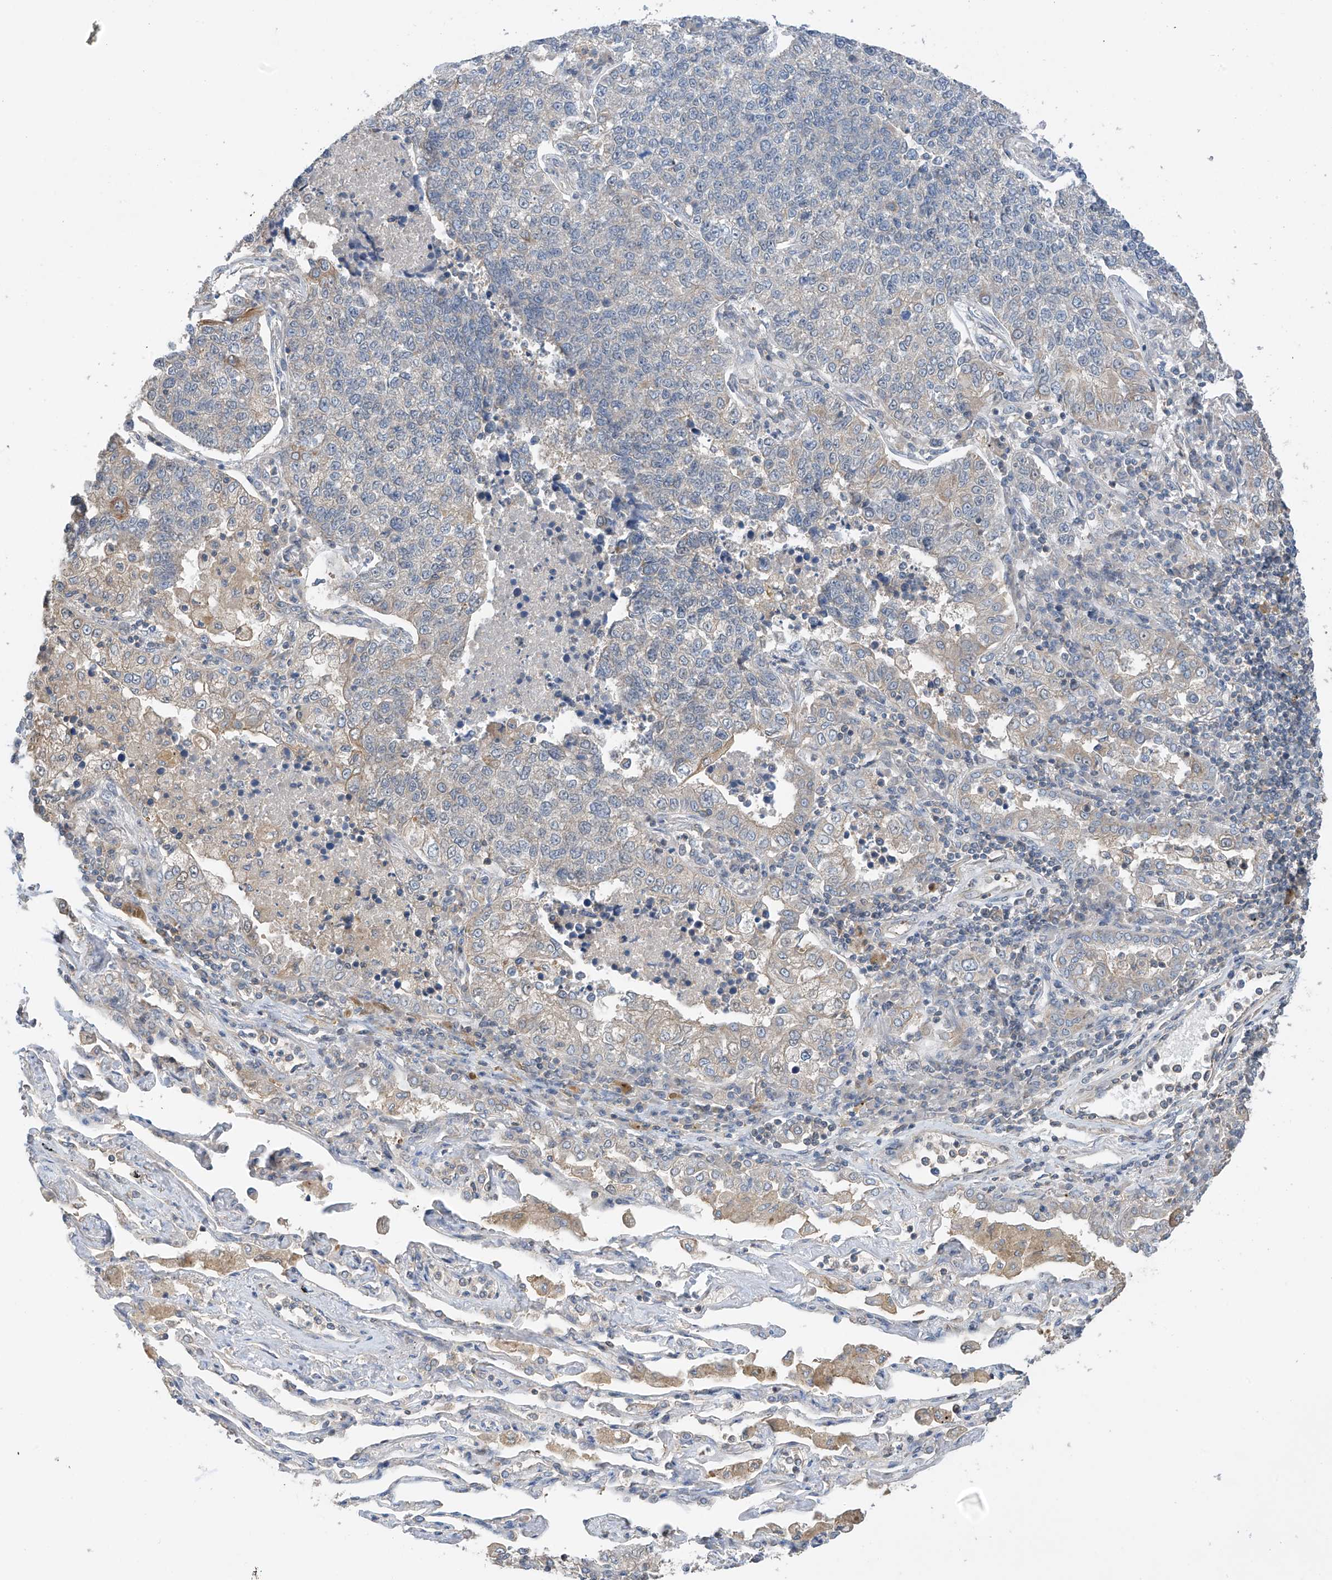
{"staining": {"intensity": "negative", "quantity": "none", "location": "none"}, "tissue": "lung cancer", "cell_type": "Tumor cells", "image_type": "cancer", "snomed": [{"axis": "morphology", "description": "Adenocarcinoma, NOS"}, {"axis": "topography", "description": "Lung"}], "caption": "Photomicrograph shows no significant protein expression in tumor cells of lung cancer (adenocarcinoma).", "gene": "RPAIN", "patient": {"sex": "male", "age": 49}}